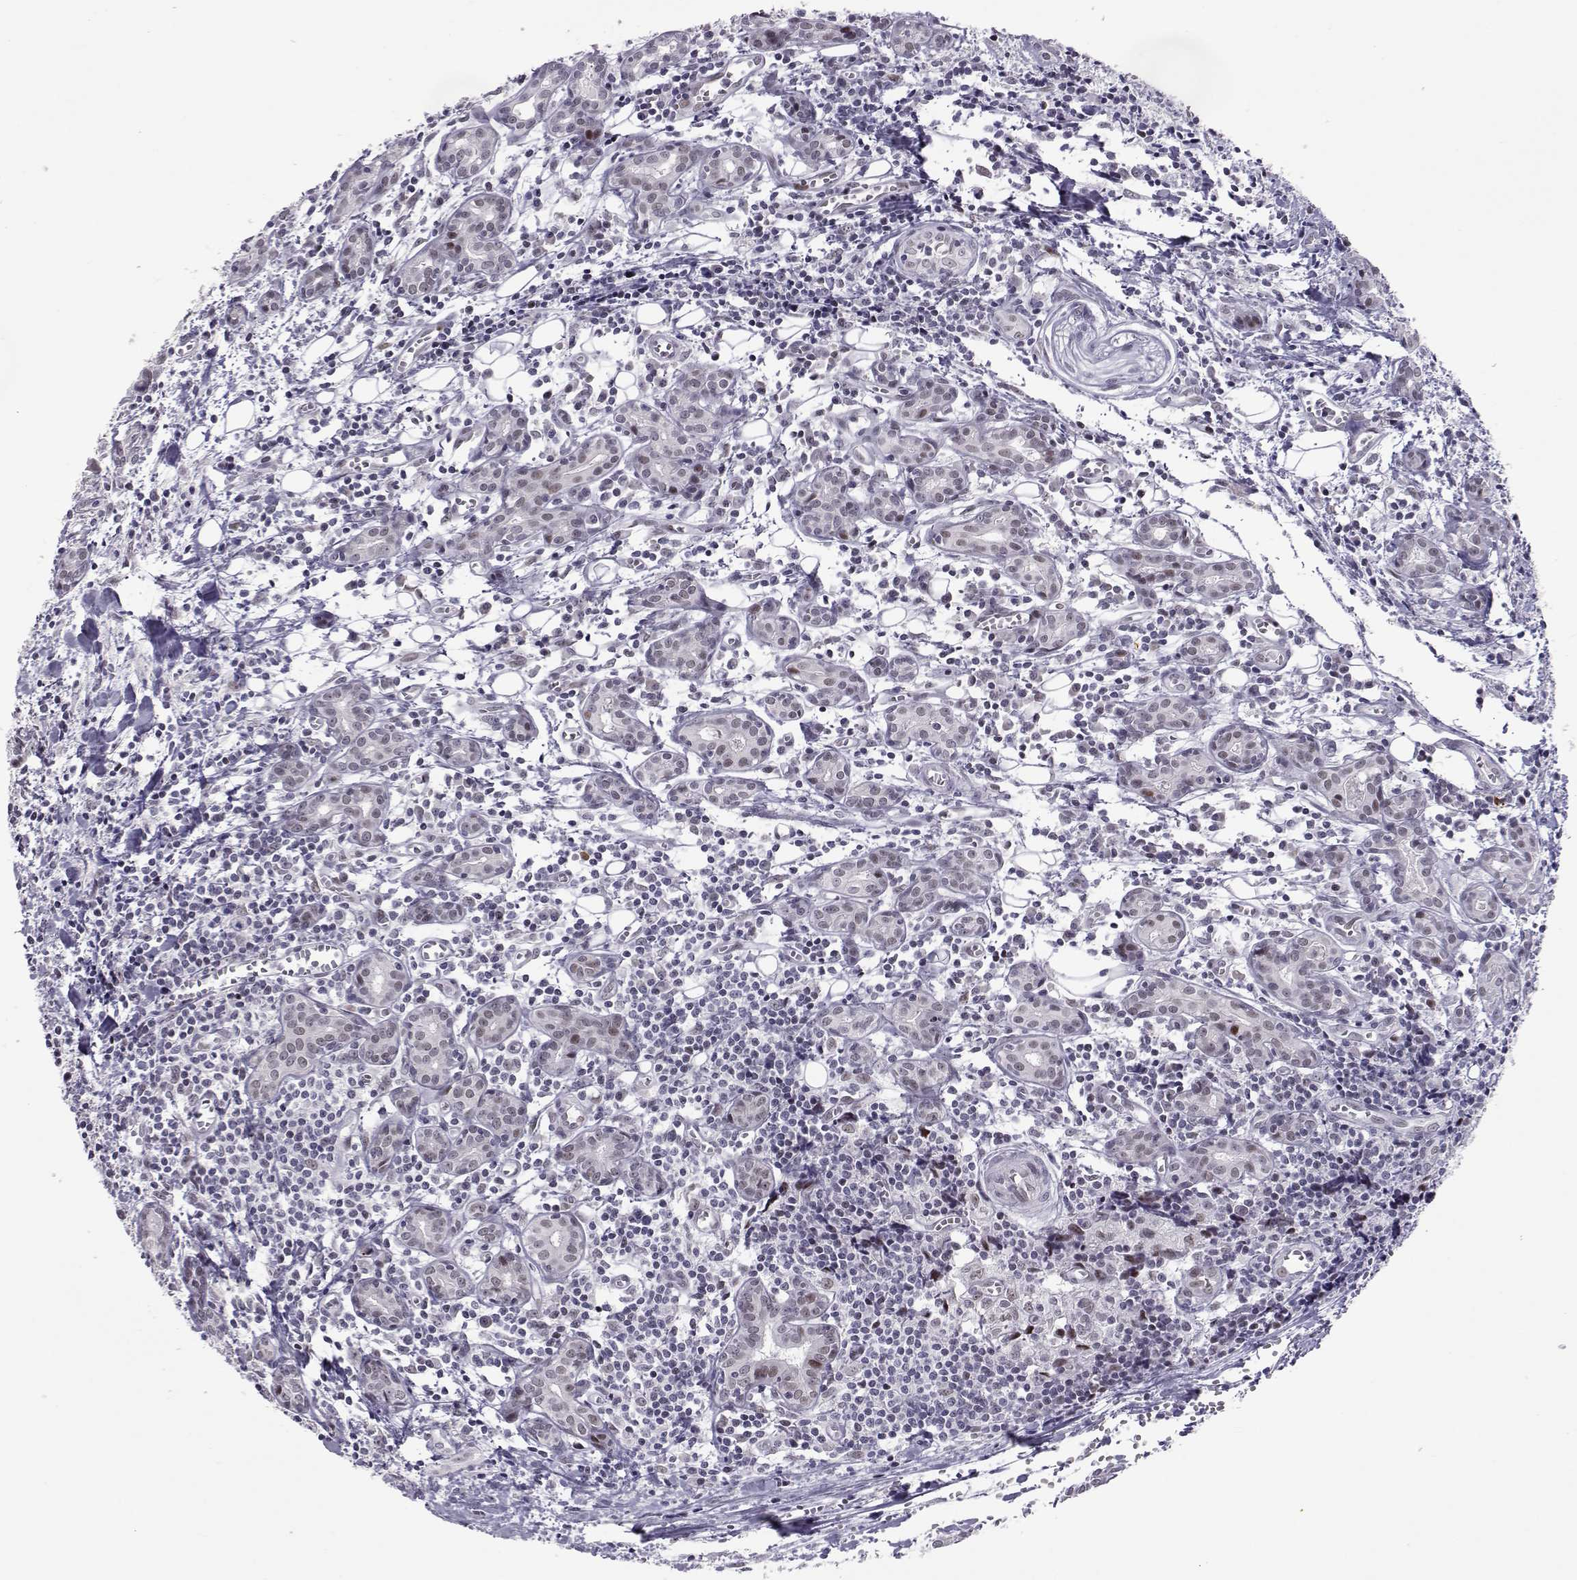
{"staining": {"intensity": "weak", "quantity": "<25%", "location": "nuclear"}, "tissue": "head and neck cancer", "cell_type": "Tumor cells", "image_type": "cancer", "snomed": [{"axis": "morphology", "description": "Adenocarcinoma, NOS"}, {"axis": "topography", "description": "Head-Neck"}], "caption": "An immunohistochemistry histopathology image of head and neck cancer is shown. There is no staining in tumor cells of head and neck cancer.", "gene": "SIX6", "patient": {"sex": "male", "age": 76}}